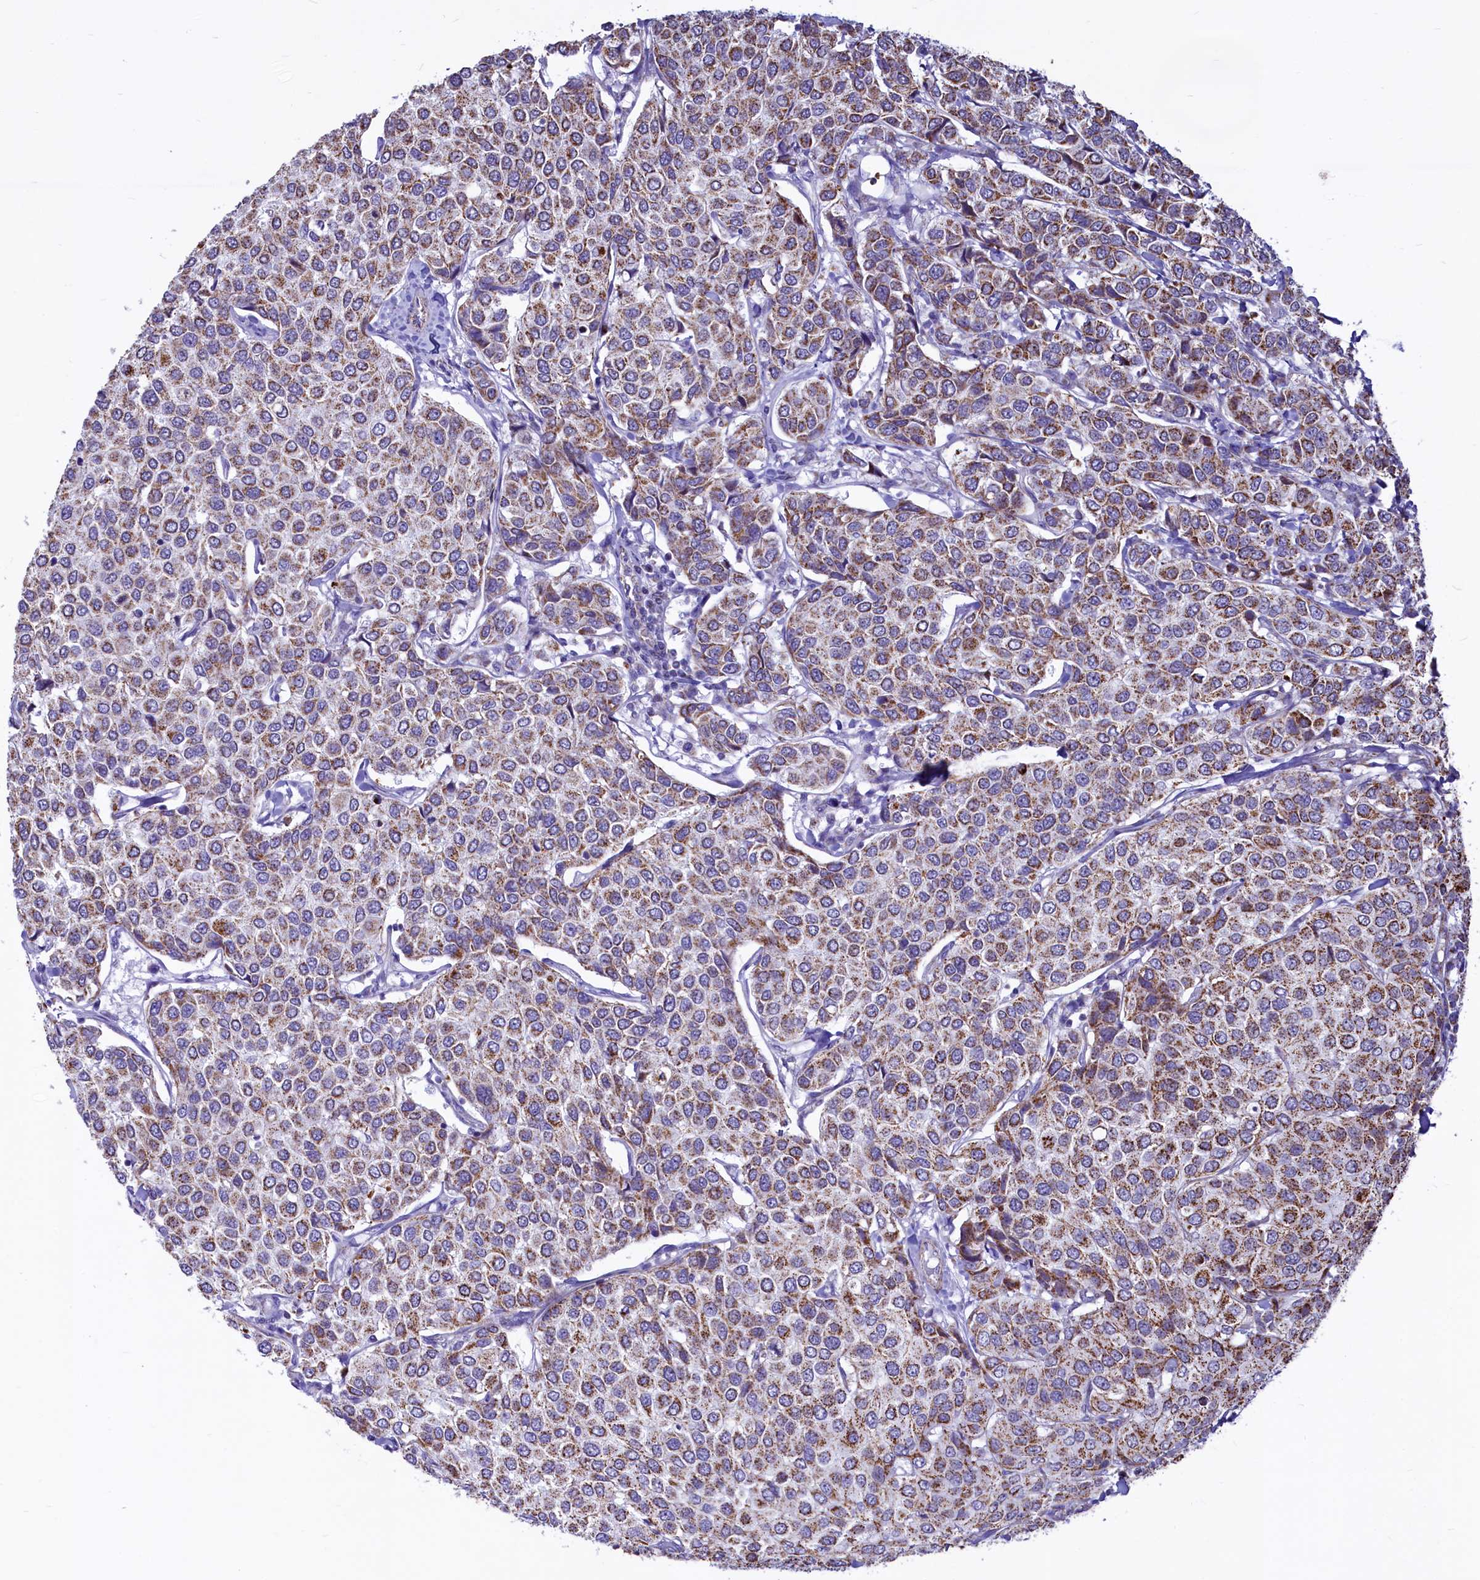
{"staining": {"intensity": "moderate", "quantity": "25%-75%", "location": "cytoplasmic/membranous"}, "tissue": "breast cancer", "cell_type": "Tumor cells", "image_type": "cancer", "snomed": [{"axis": "morphology", "description": "Duct carcinoma"}, {"axis": "topography", "description": "Breast"}], "caption": "Breast cancer (intraductal carcinoma) stained for a protein shows moderate cytoplasmic/membranous positivity in tumor cells.", "gene": "VWCE", "patient": {"sex": "female", "age": 55}}